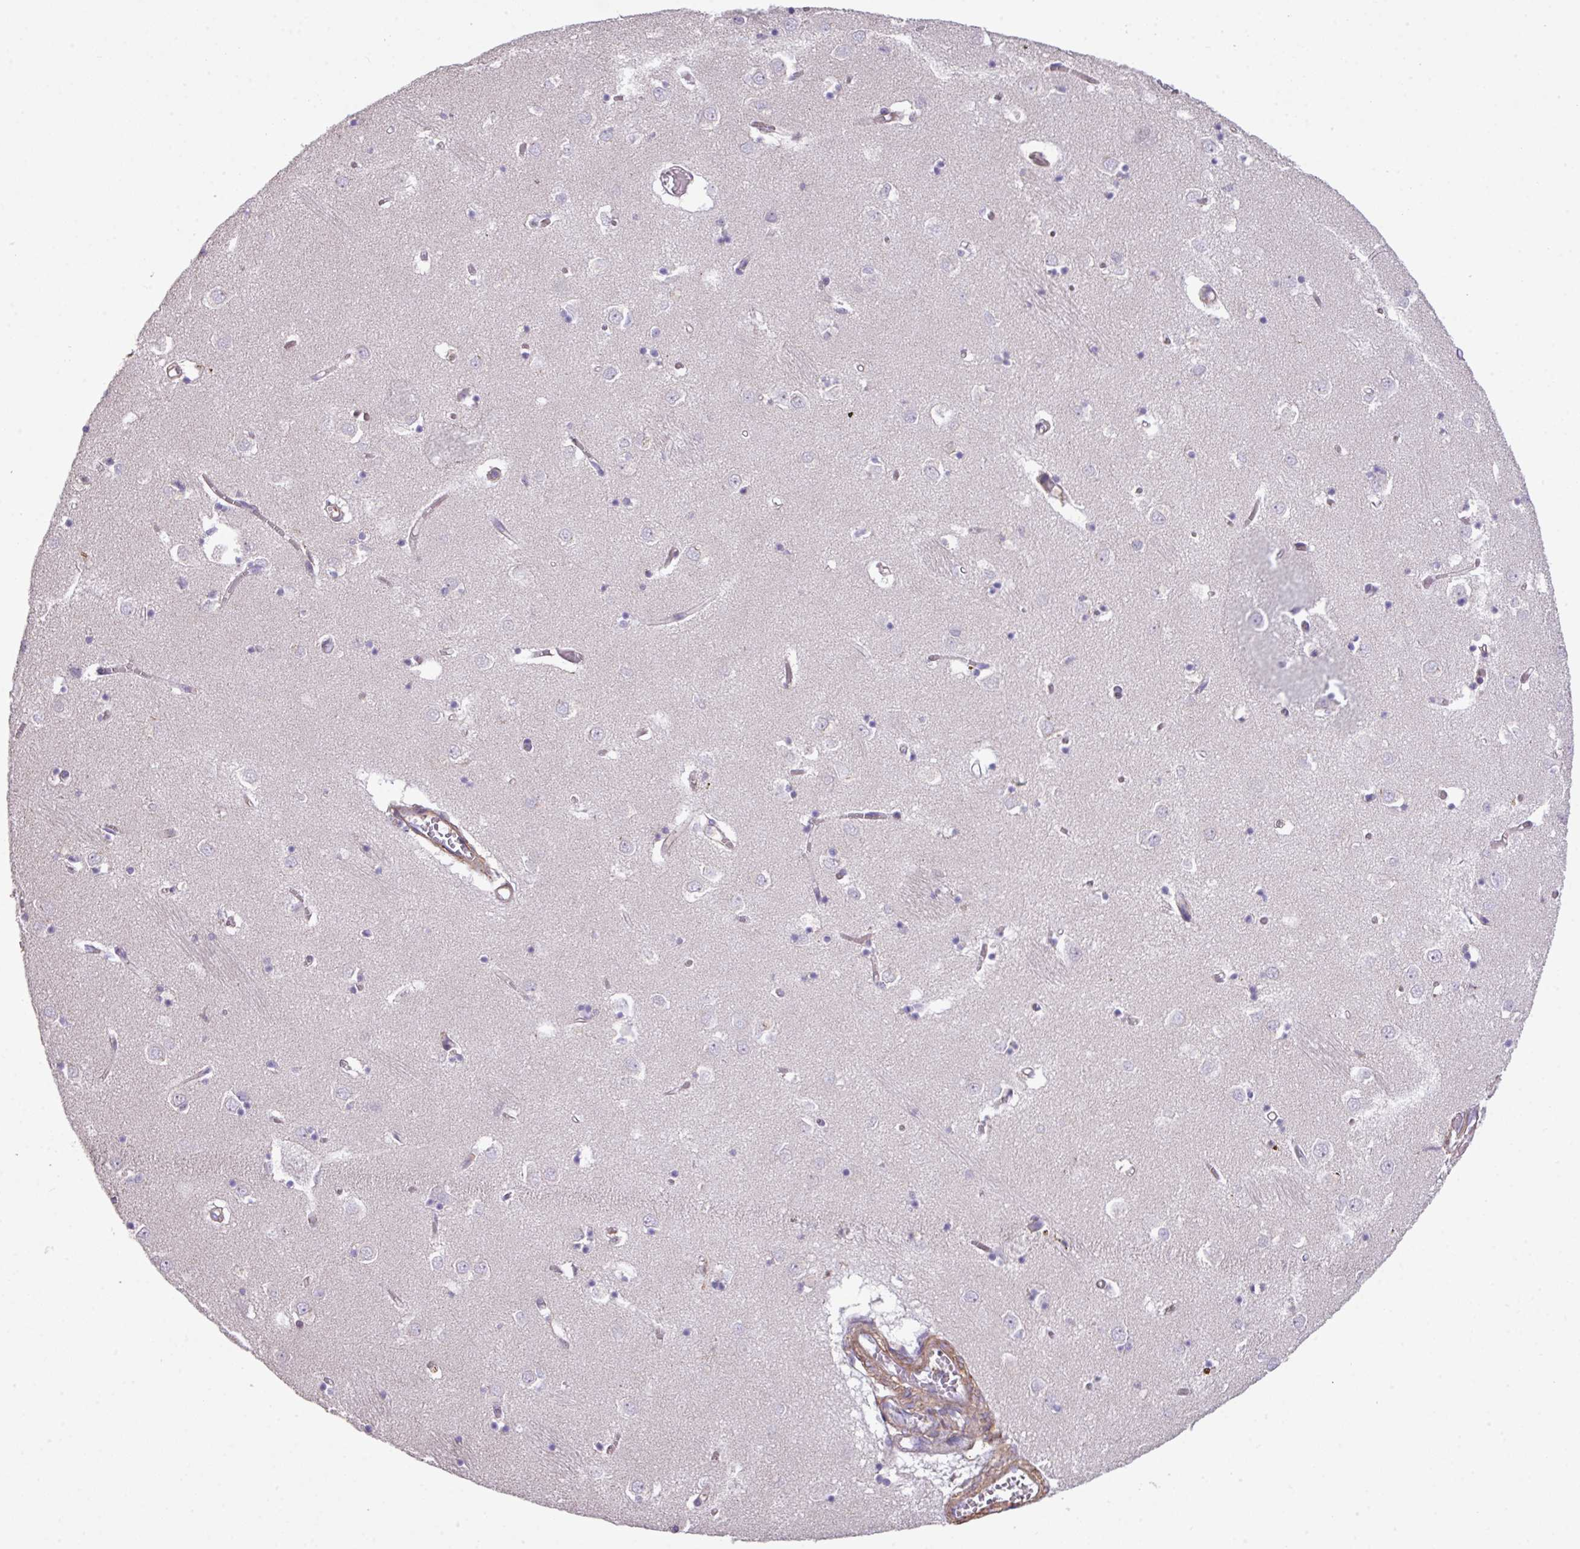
{"staining": {"intensity": "negative", "quantity": "none", "location": "none"}, "tissue": "caudate", "cell_type": "Glial cells", "image_type": "normal", "snomed": [{"axis": "morphology", "description": "Normal tissue, NOS"}, {"axis": "topography", "description": "Lateral ventricle wall"}], "caption": "Glial cells show no significant staining in benign caudate.", "gene": "LRRC41", "patient": {"sex": "male", "age": 70}}